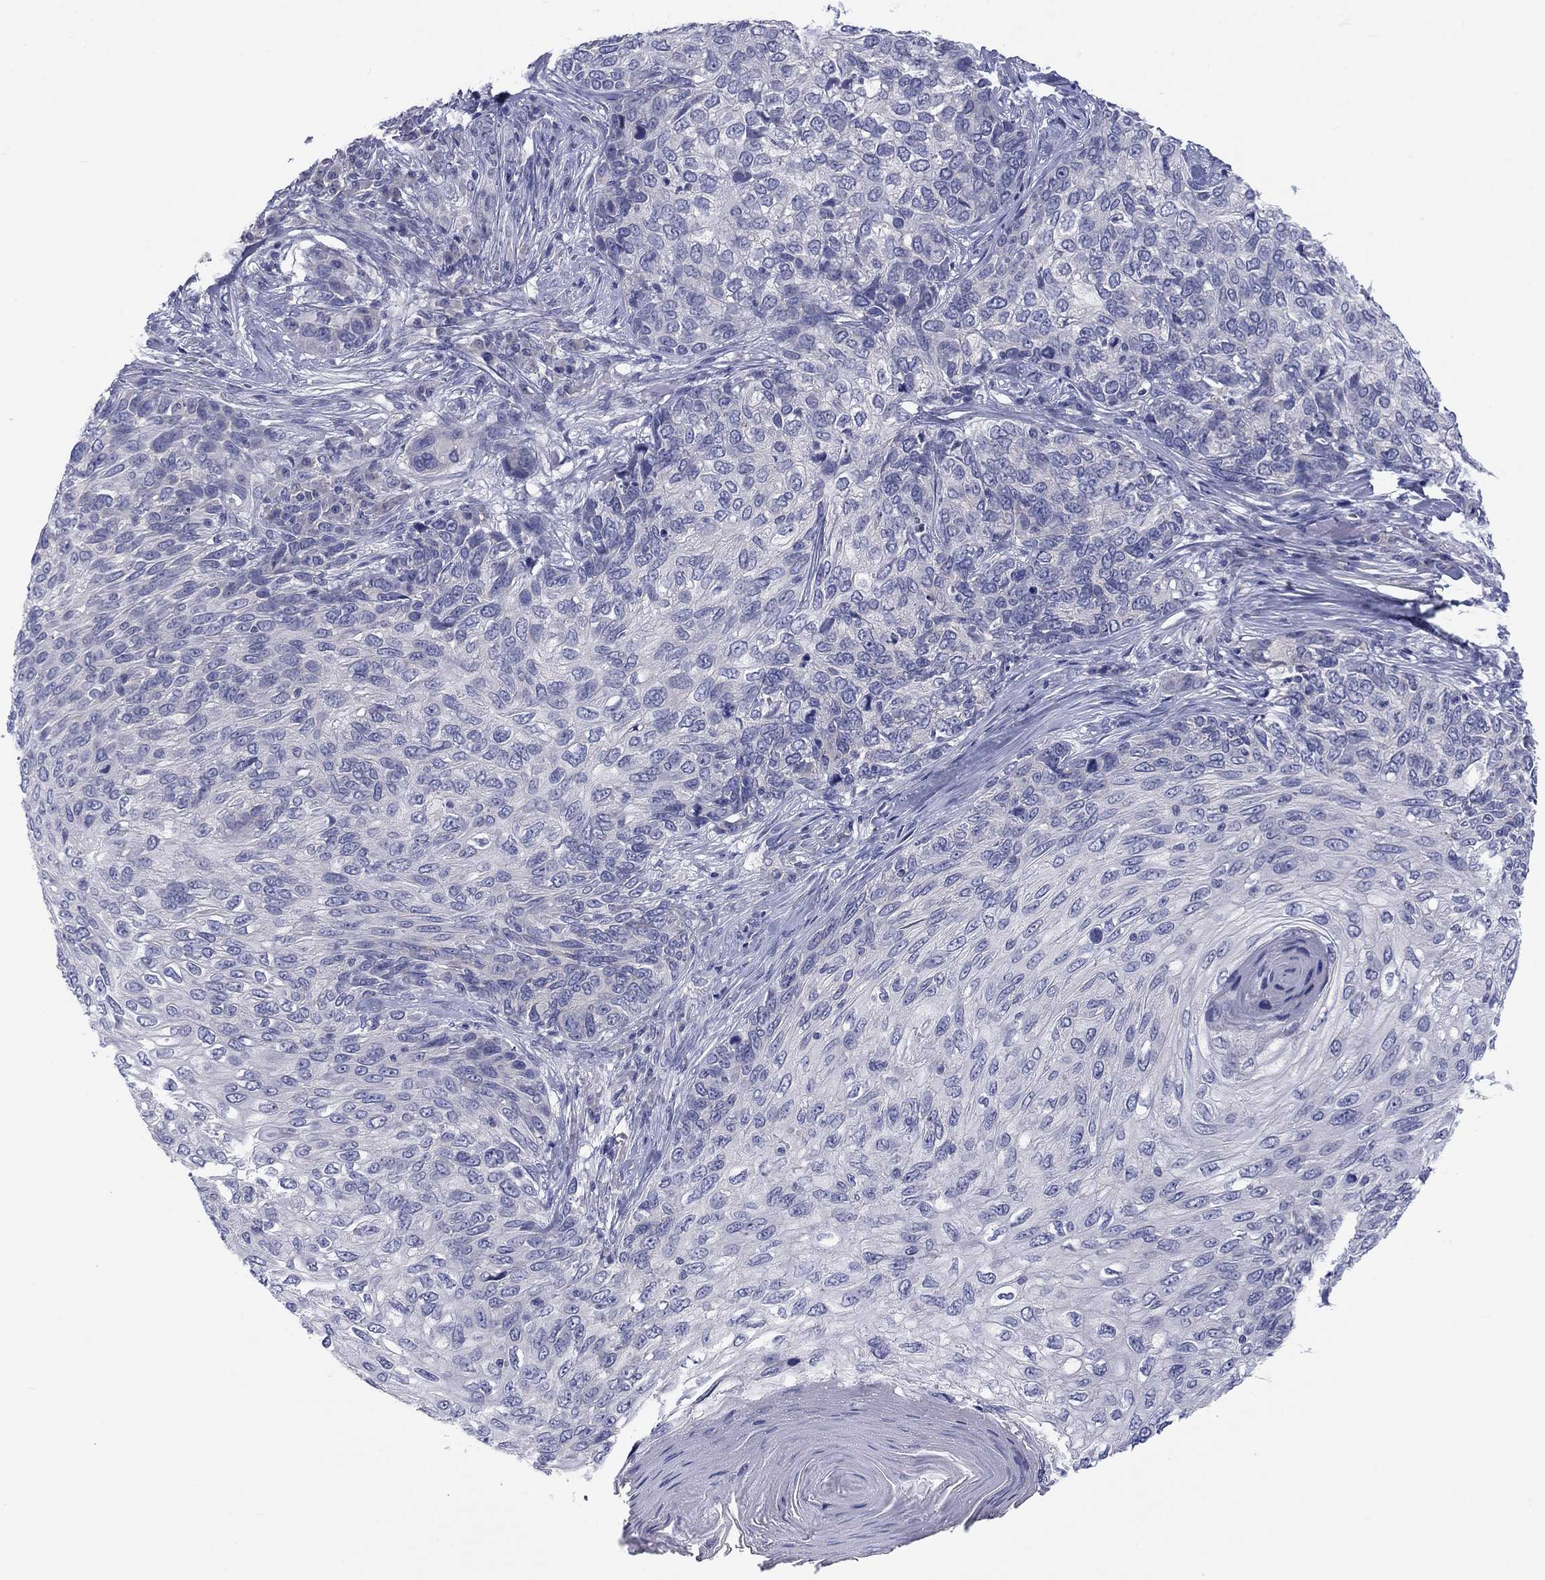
{"staining": {"intensity": "negative", "quantity": "none", "location": "none"}, "tissue": "skin cancer", "cell_type": "Tumor cells", "image_type": "cancer", "snomed": [{"axis": "morphology", "description": "Squamous cell carcinoma, NOS"}, {"axis": "topography", "description": "Skin"}], "caption": "An immunohistochemistry (IHC) image of squamous cell carcinoma (skin) is shown. There is no staining in tumor cells of squamous cell carcinoma (skin).", "gene": "CACNA1A", "patient": {"sex": "male", "age": 92}}